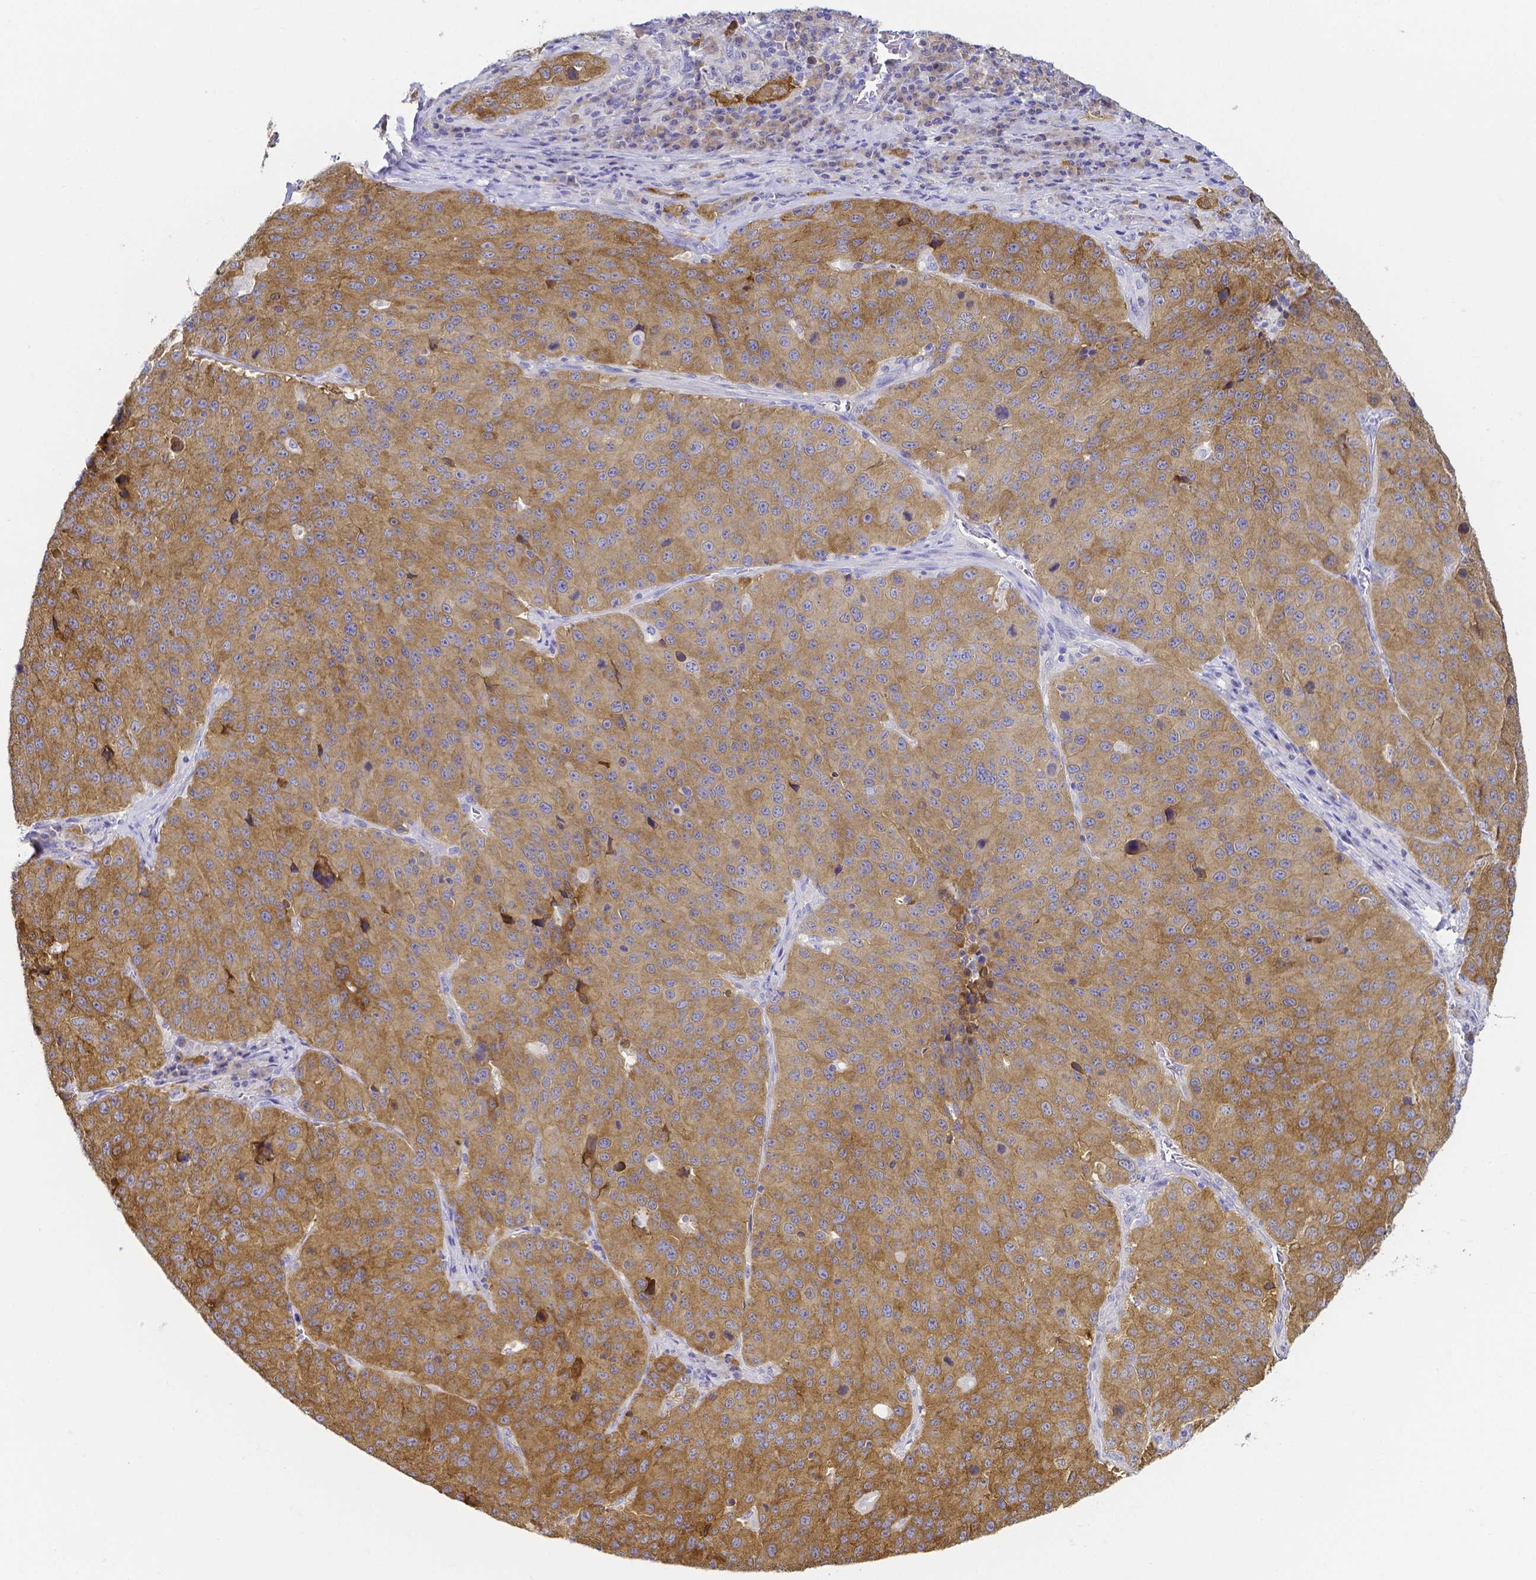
{"staining": {"intensity": "moderate", "quantity": ">75%", "location": "cytoplasmic/membranous"}, "tissue": "stomach cancer", "cell_type": "Tumor cells", "image_type": "cancer", "snomed": [{"axis": "morphology", "description": "Adenocarcinoma, NOS"}, {"axis": "topography", "description": "Stomach"}], "caption": "Human adenocarcinoma (stomach) stained for a protein (brown) displays moderate cytoplasmic/membranous positive staining in approximately >75% of tumor cells.", "gene": "PKP3", "patient": {"sex": "male", "age": 71}}